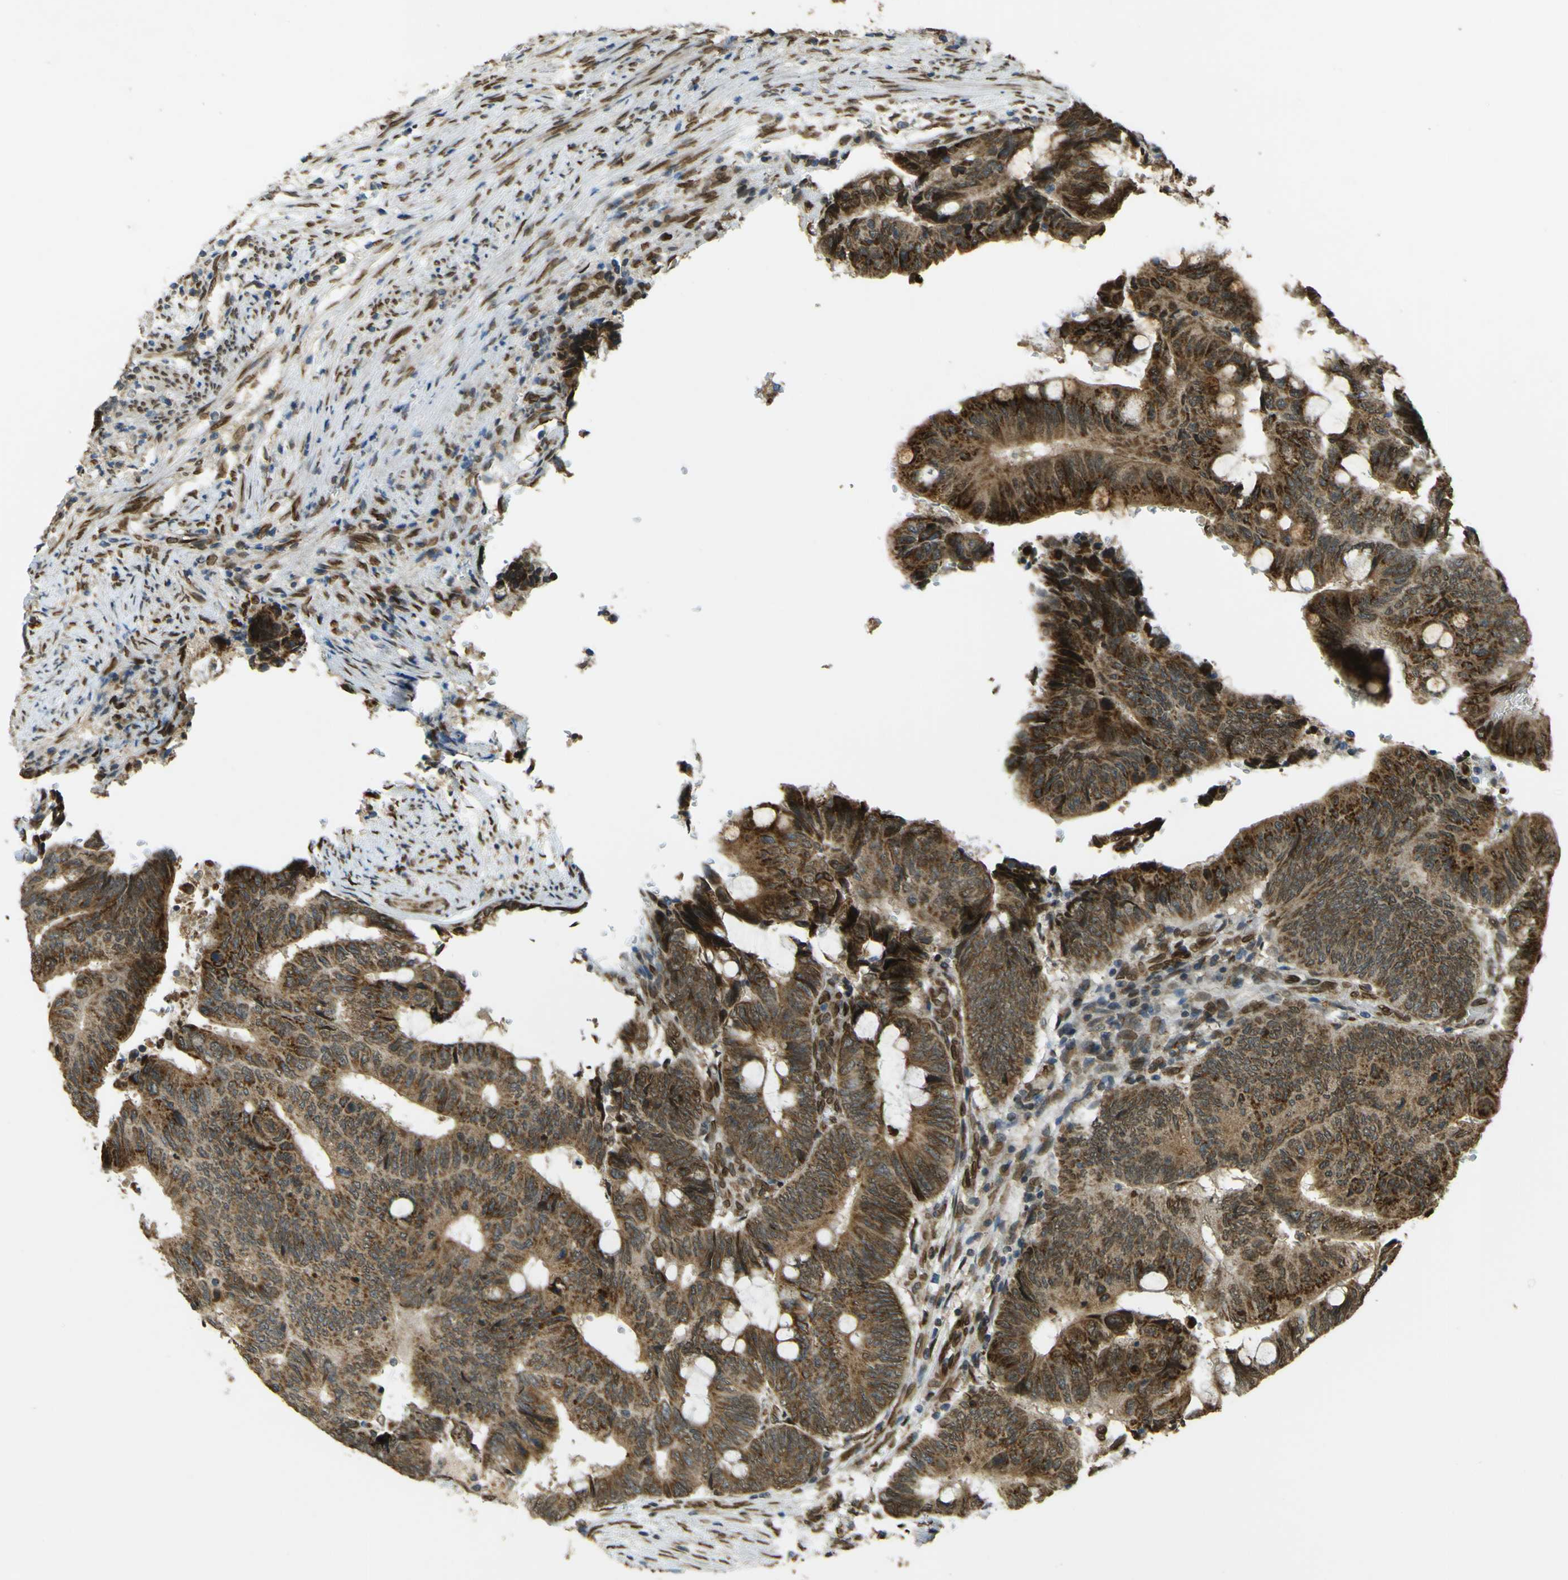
{"staining": {"intensity": "moderate", "quantity": ">75%", "location": "cytoplasmic/membranous"}, "tissue": "colorectal cancer", "cell_type": "Tumor cells", "image_type": "cancer", "snomed": [{"axis": "morphology", "description": "Normal tissue, NOS"}, {"axis": "morphology", "description": "Adenocarcinoma, NOS"}, {"axis": "topography", "description": "Rectum"}, {"axis": "topography", "description": "Peripheral nerve tissue"}], "caption": "Immunohistochemical staining of human colorectal adenocarcinoma shows medium levels of moderate cytoplasmic/membranous protein positivity in about >75% of tumor cells.", "gene": "GALNT1", "patient": {"sex": "male", "age": 92}}